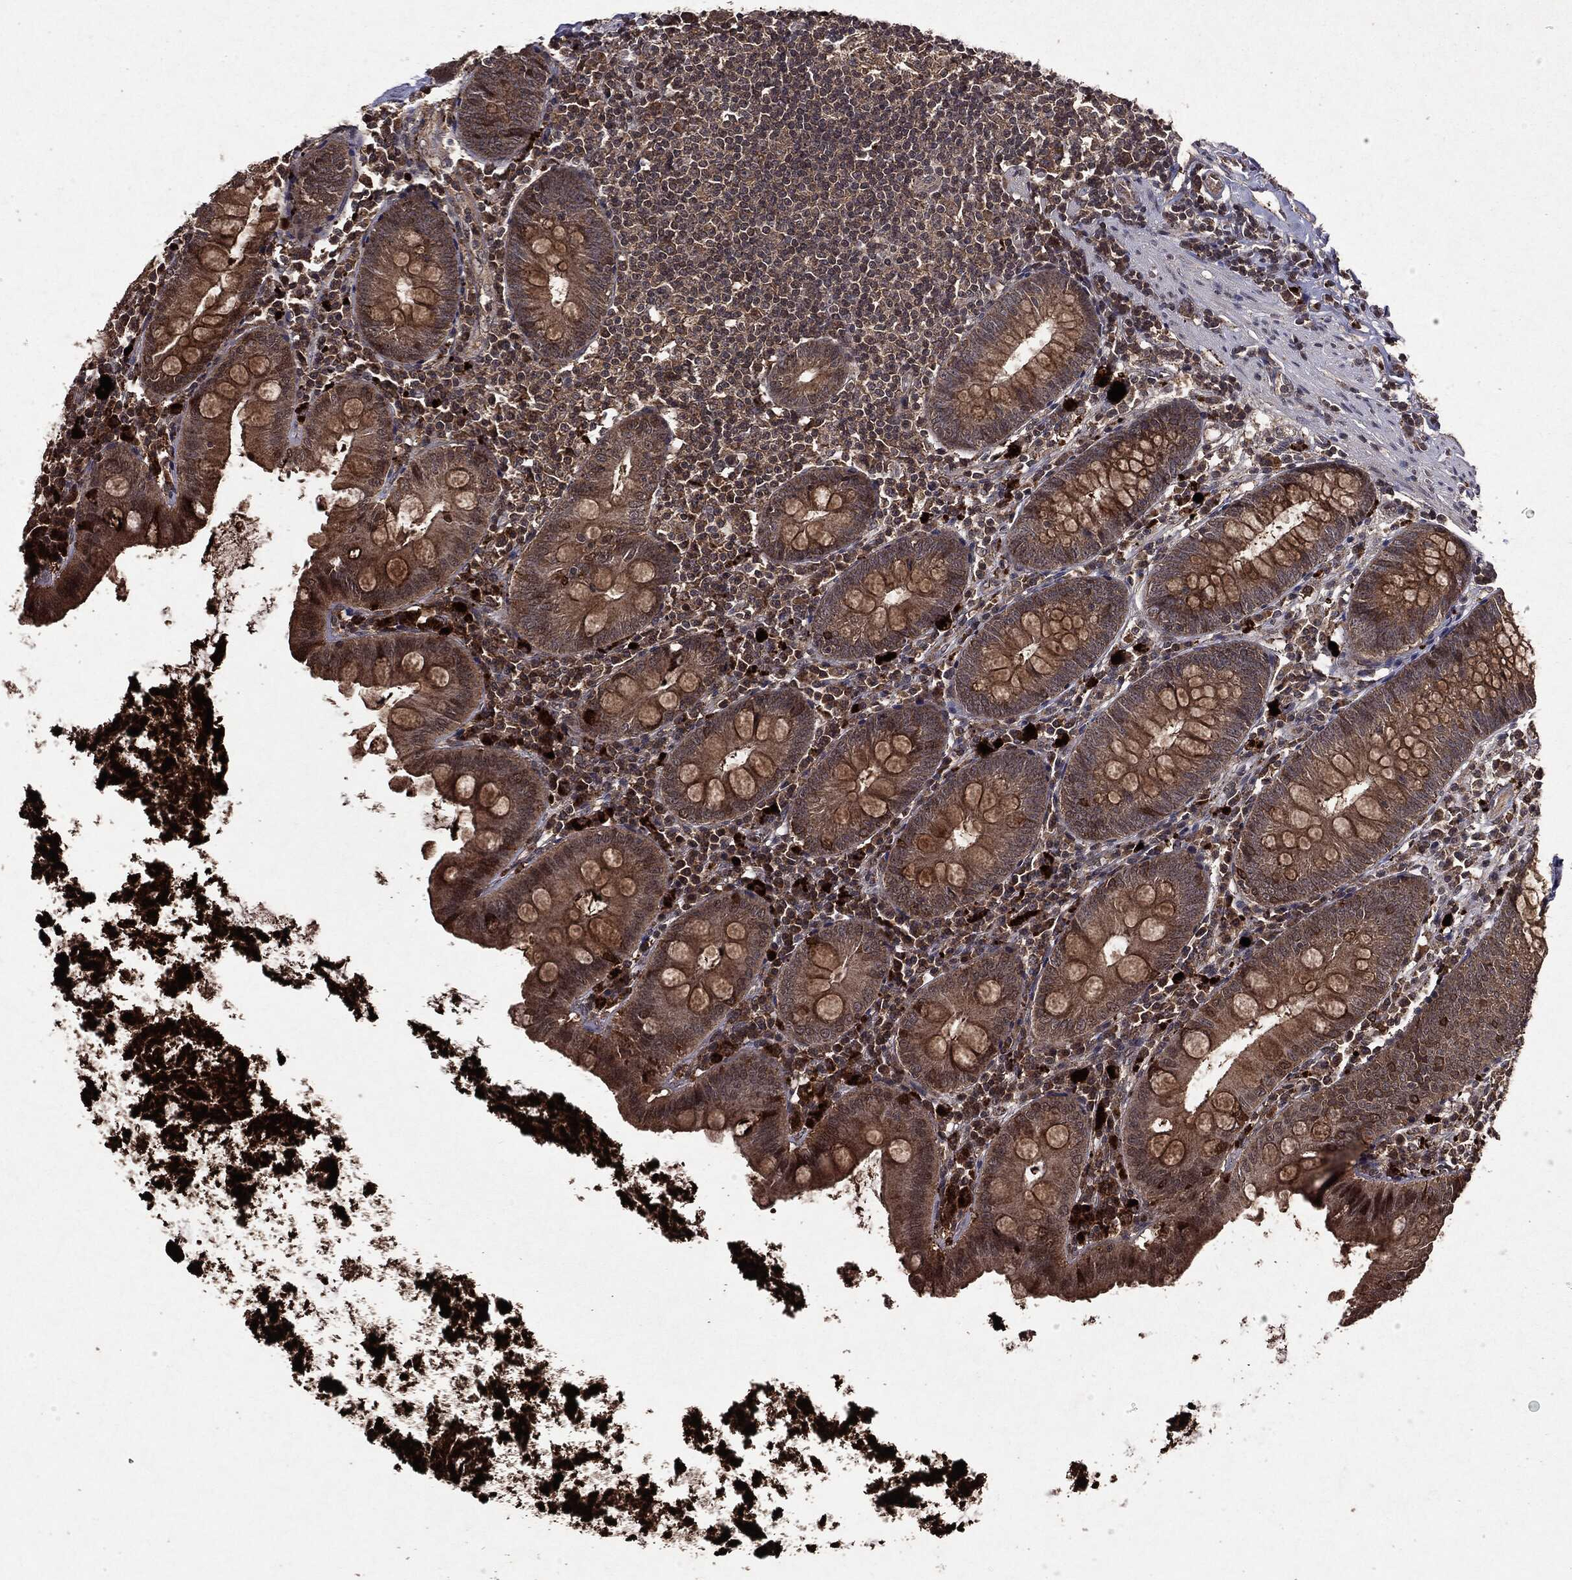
{"staining": {"intensity": "moderate", "quantity": ">75%", "location": "cytoplasmic/membranous"}, "tissue": "appendix", "cell_type": "Glandular cells", "image_type": "normal", "snomed": [{"axis": "morphology", "description": "Normal tissue, NOS"}, {"axis": "topography", "description": "Appendix"}], "caption": "Immunohistochemical staining of benign appendix displays medium levels of moderate cytoplasmic/membranous positivity in approximately >75% of glandular cells. The staining was performed using DAB (3,3'-diaminobenzidine) to visualize the protein expression in brown, while the nuclei were stained in blue with hematoxylin (Magnification: 20x).", "gene": "MTOR", "patient": {"sex": "female", "age": 82}}